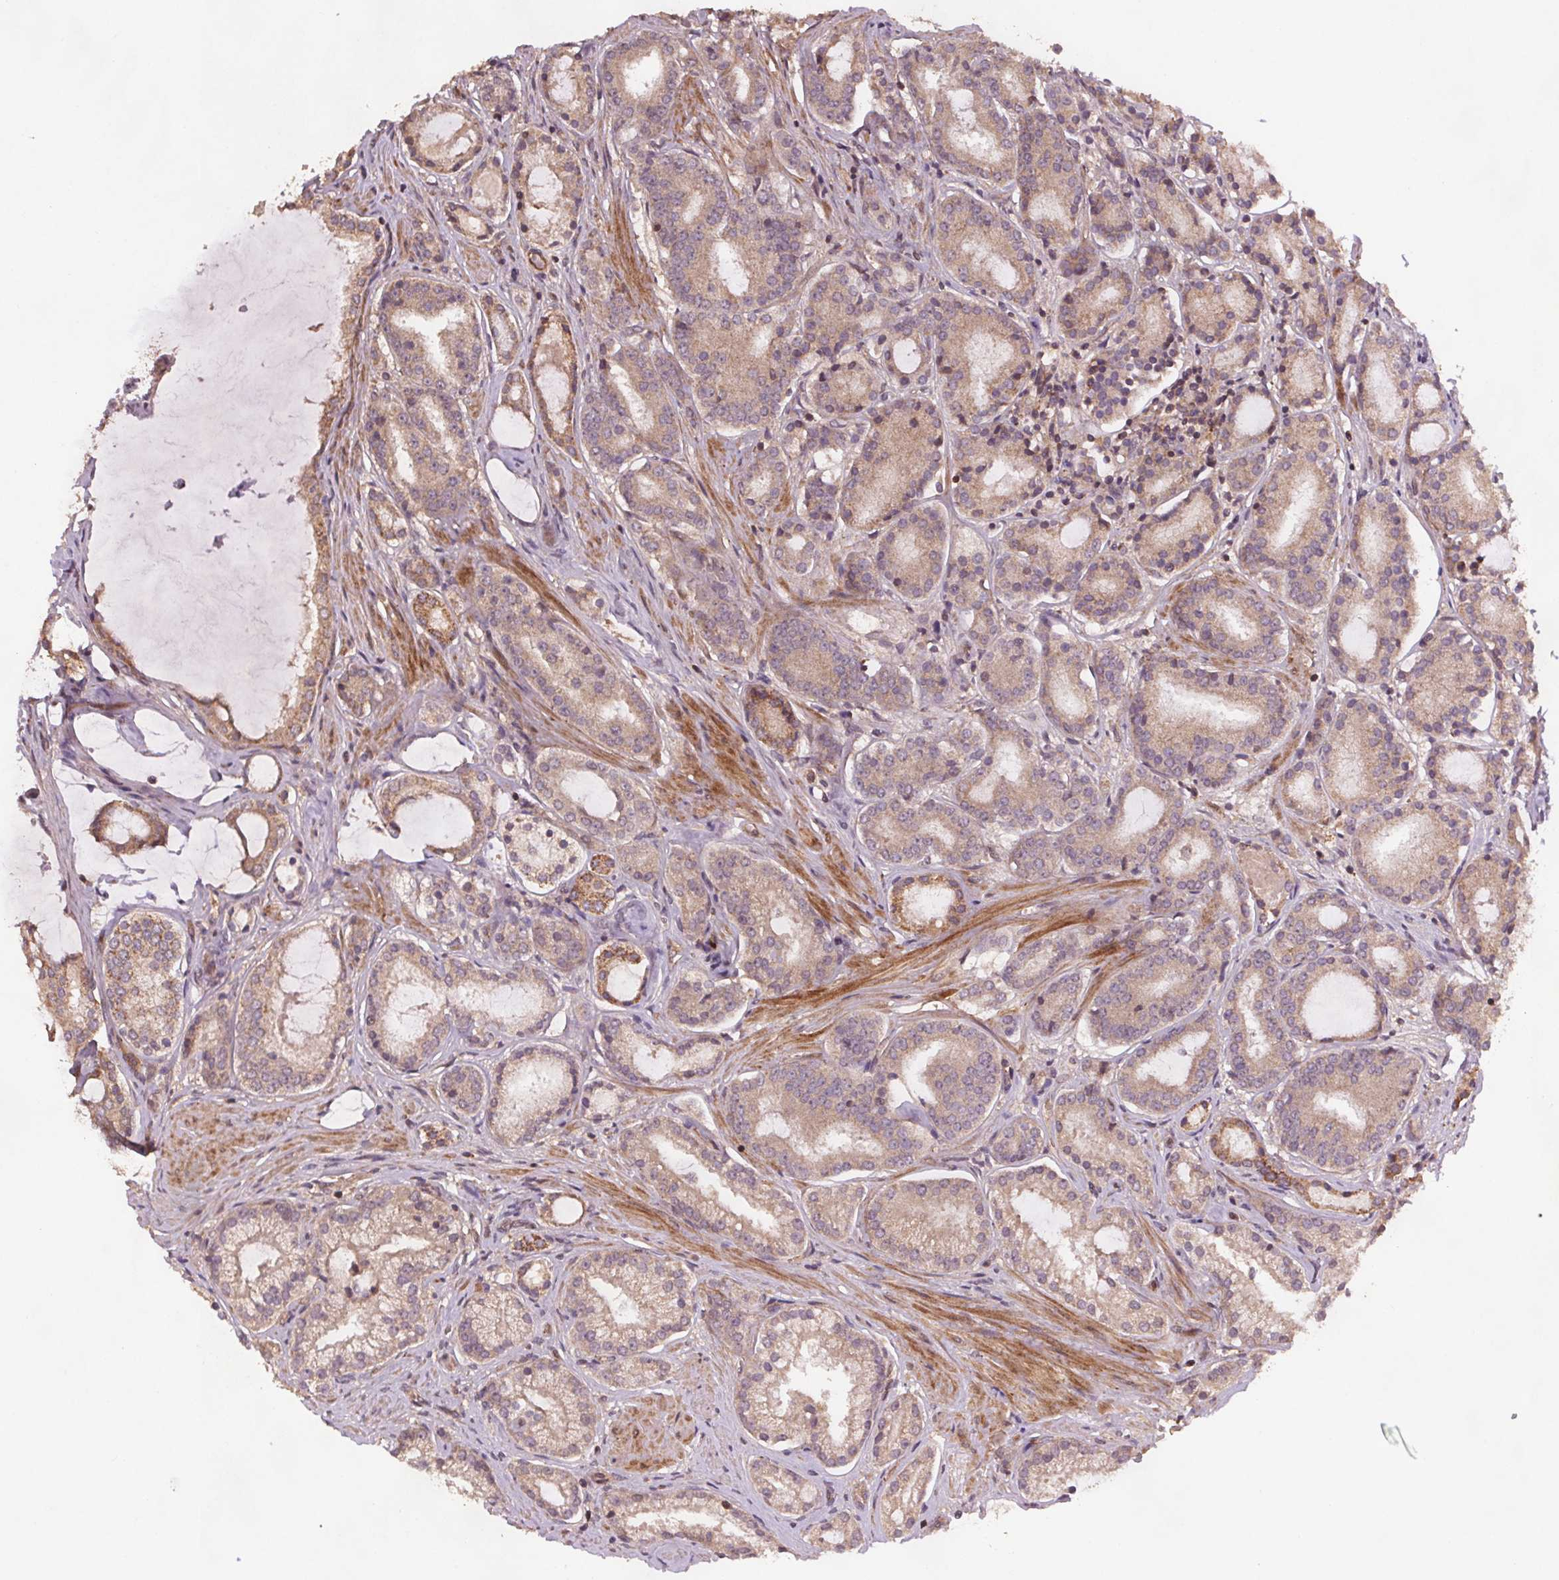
{"staining": {"intensity": "weak", "quantity": ">75%", "location": "cytoplasmic/membranous"}, "tissue": "prostate cancer", "cell_type": "Tumor cells", "image_type": "cancer", "snomed": [{"axis": "morphology", "description": "Adenocarcinoma, High grade"}, {"axis": "topography", "description": "Prostate"}], "caption": "A brown stain labels weak cytoplasmic/membranous staining of a protein in human prostate cancer (adenocarcinoma (high-grade)) tumor cells.", "gene": "SEC14L2", "patient": {"sex": "male", "age": 63}}